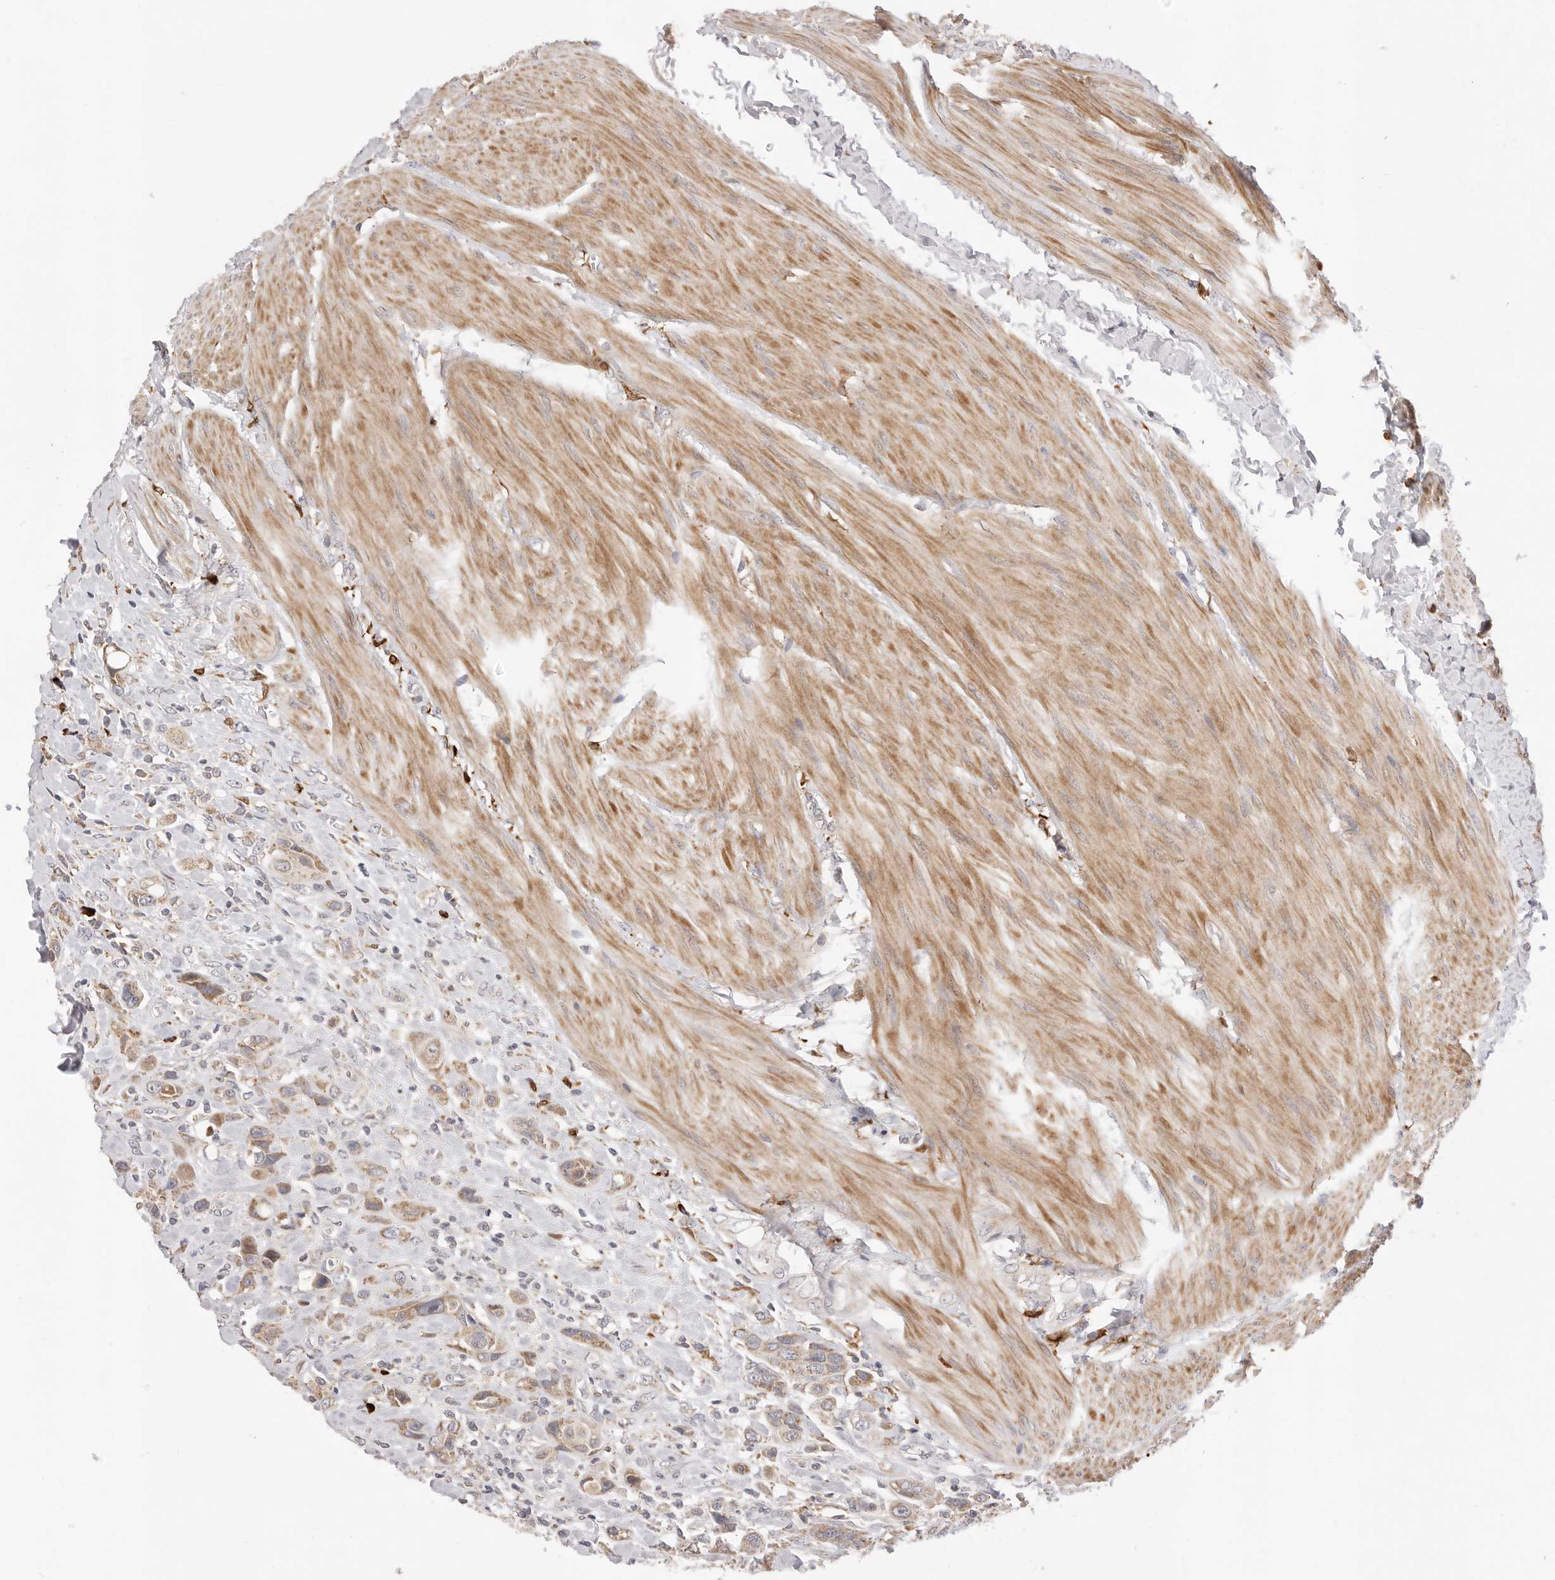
{"staining": {"intensity": "weak", "quantity": ">75%", "location": "cytoplasmic/membranous"}, "tissue": "urothelial cancer", "cell_type": "Tumor cells", "image_type": "cancer", "snomed": [{"axis": "morphology", "description": "Urothelial carcinoma, High grade"}, {"axis": "topography", "description": "Urinary bladder"}], "caption": "Weak cytoplasmic/membranous staining for a protein is present in approximately >75% of tumor cells of high-grade urothelial carcinoma using immunohistochemistry.", "gene": "USH1C", "patient": {"sex": "male", "age": 50}}